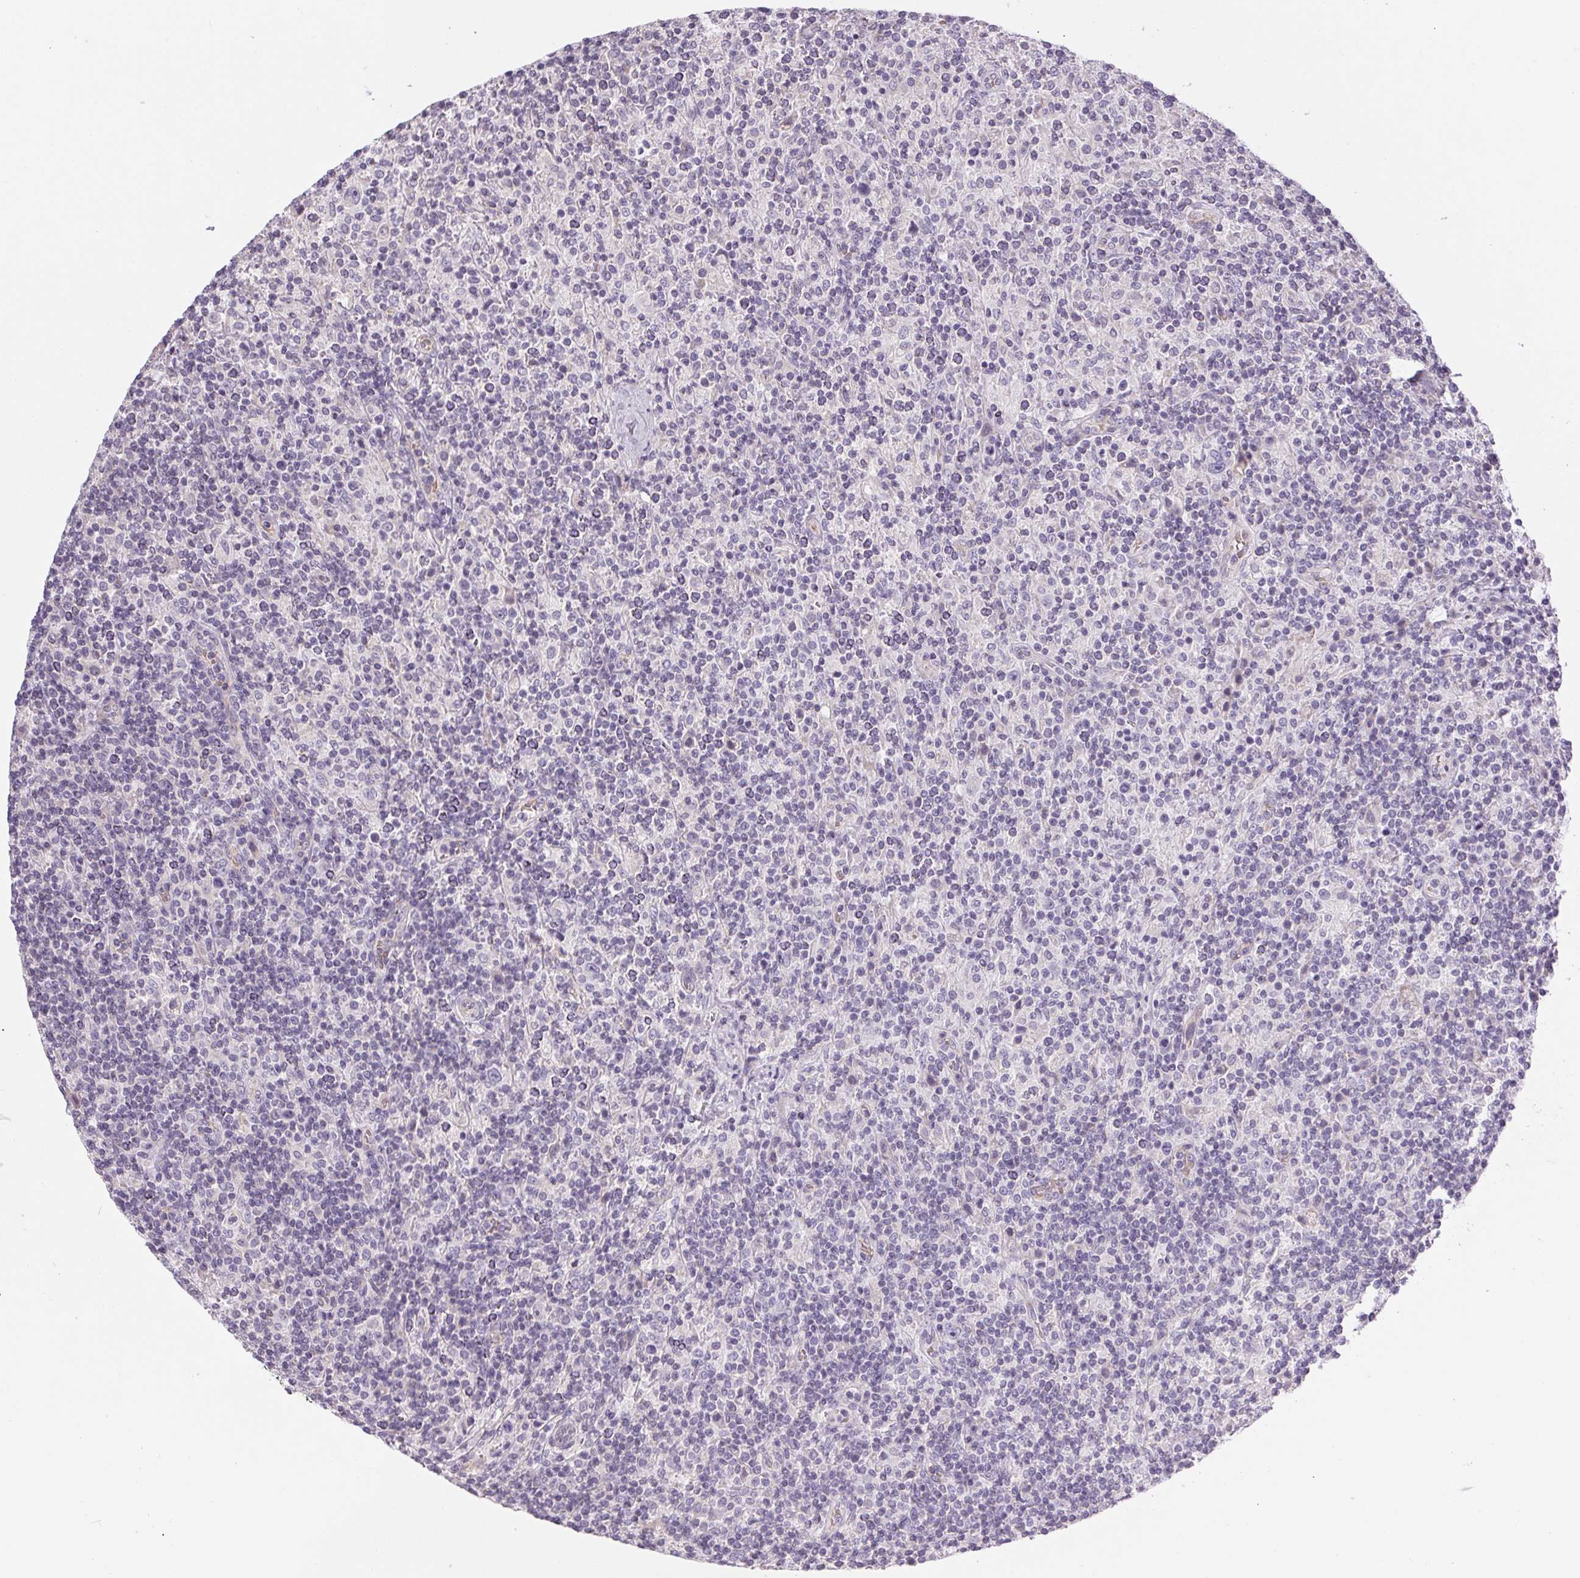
{"staining": {"intensity": "negative", "quantity": "none", "location": "none"}, "tissue": "lymphoma", "cell_type": "Tumor cells", "image_type": "cancer", "snomed": [{"axis": "morphology", "description": "Hodgkin's disease, NOS"}, {"axis": "topography", "description": "Lymph node"}], "caption": "DAB immunohistochemical staining of human Hodgkin's disease demonstrates no significant staining in tumor cells. (Stains: DAB (3,3'-diaminobenzidine) immunohistochemistry with hematoxylin counter stain, Microscopy: brightfield microscopy at high magnification).", "gene": "SMYD1", "patient": {"sex": "male", "age": 70}}